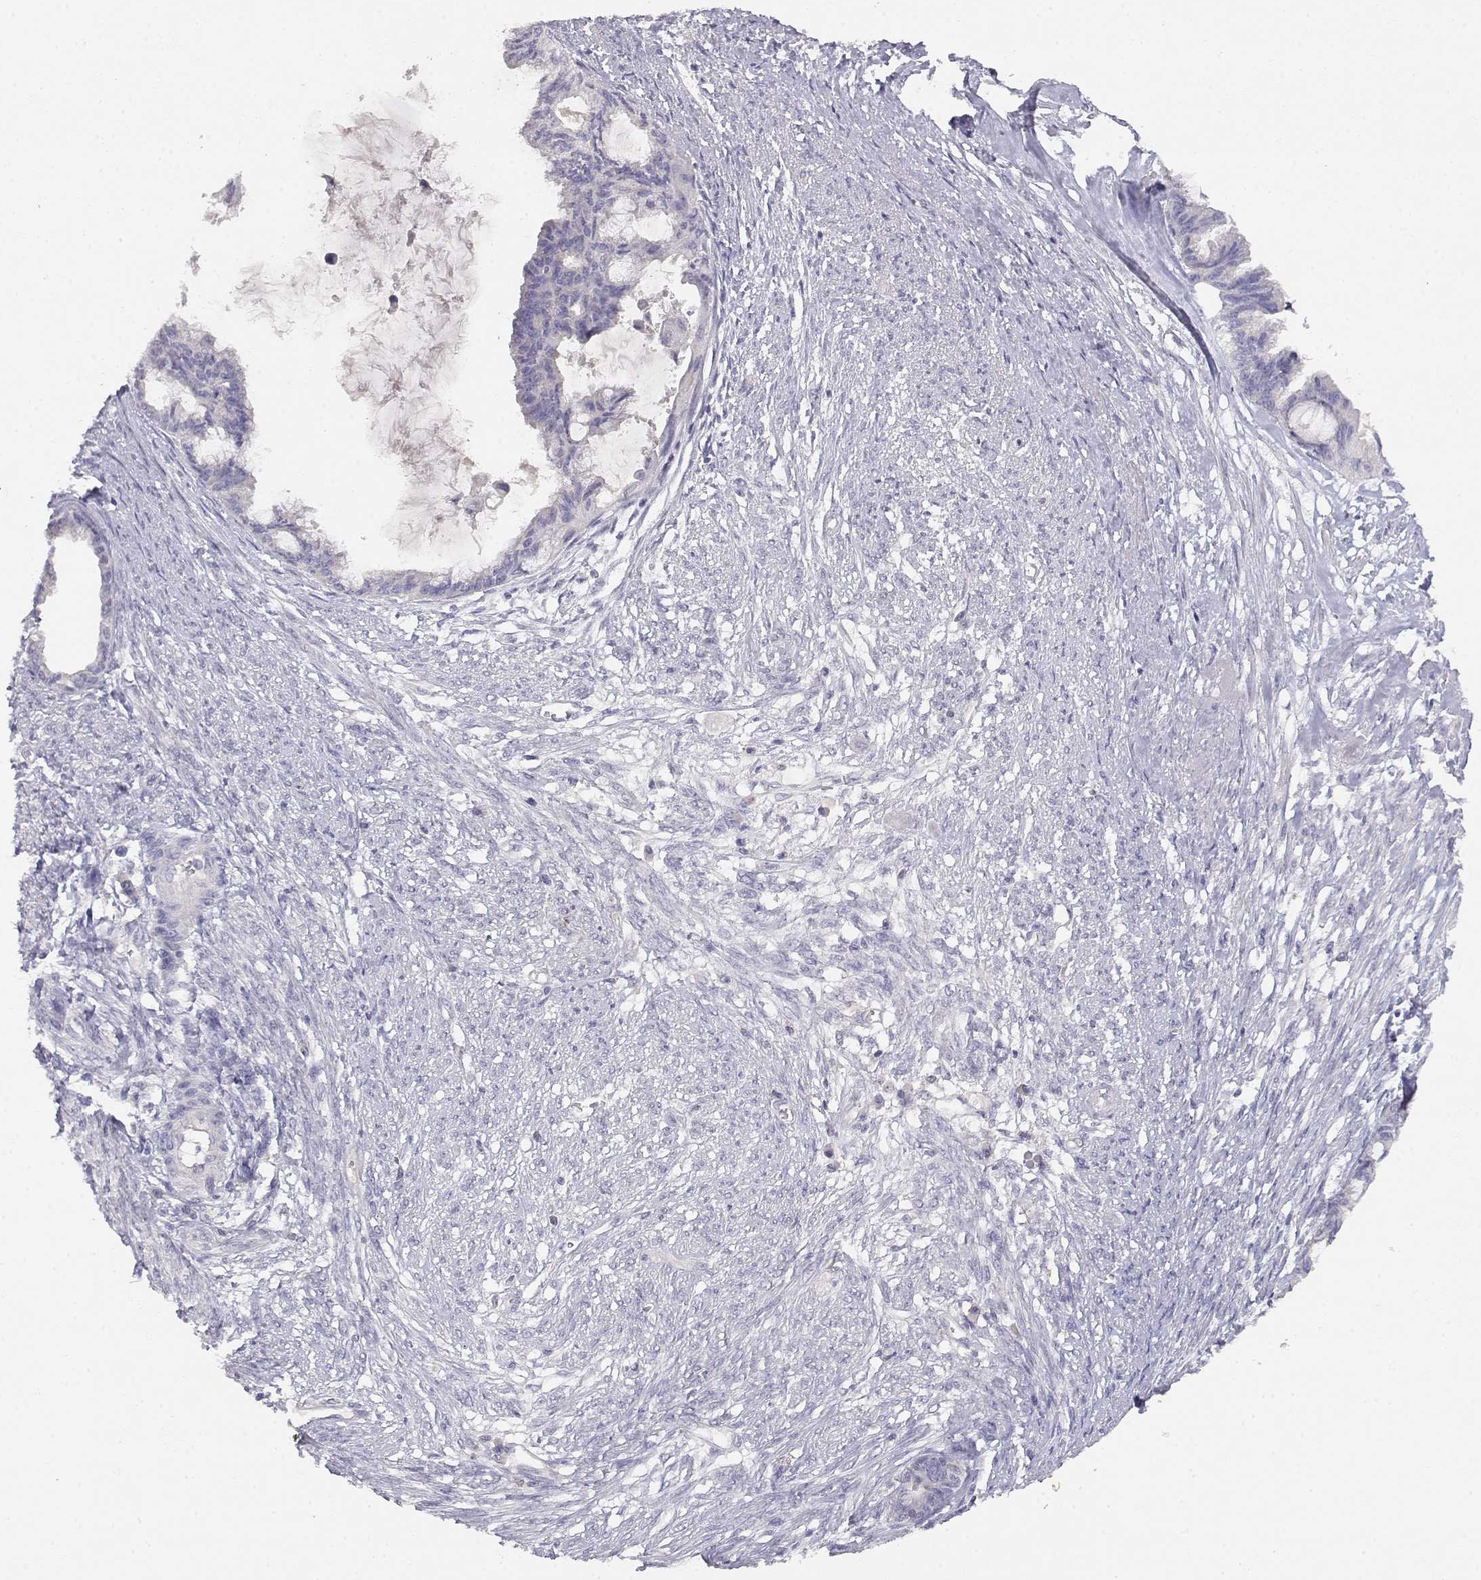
{"staining": {"intensity": "negative", "quantity": "none", "location": "none"}, "tissue": "endometrial cancer", "cell_type": "Tumor cells", "image_type": "cancer", "snomed": [{"axis": "morphology", "description": "Adenocarcinoma, NOS"}, {"axis": "topography", "description": "Endometrium"}], "caption": "IHC histopathology image of human adenocarcinoma (endometrial) stained for a protein (brown), which exhibits no expression in tumor cells.", "gene": "ADA", "patient": {"sex": "female", "age": 86}}